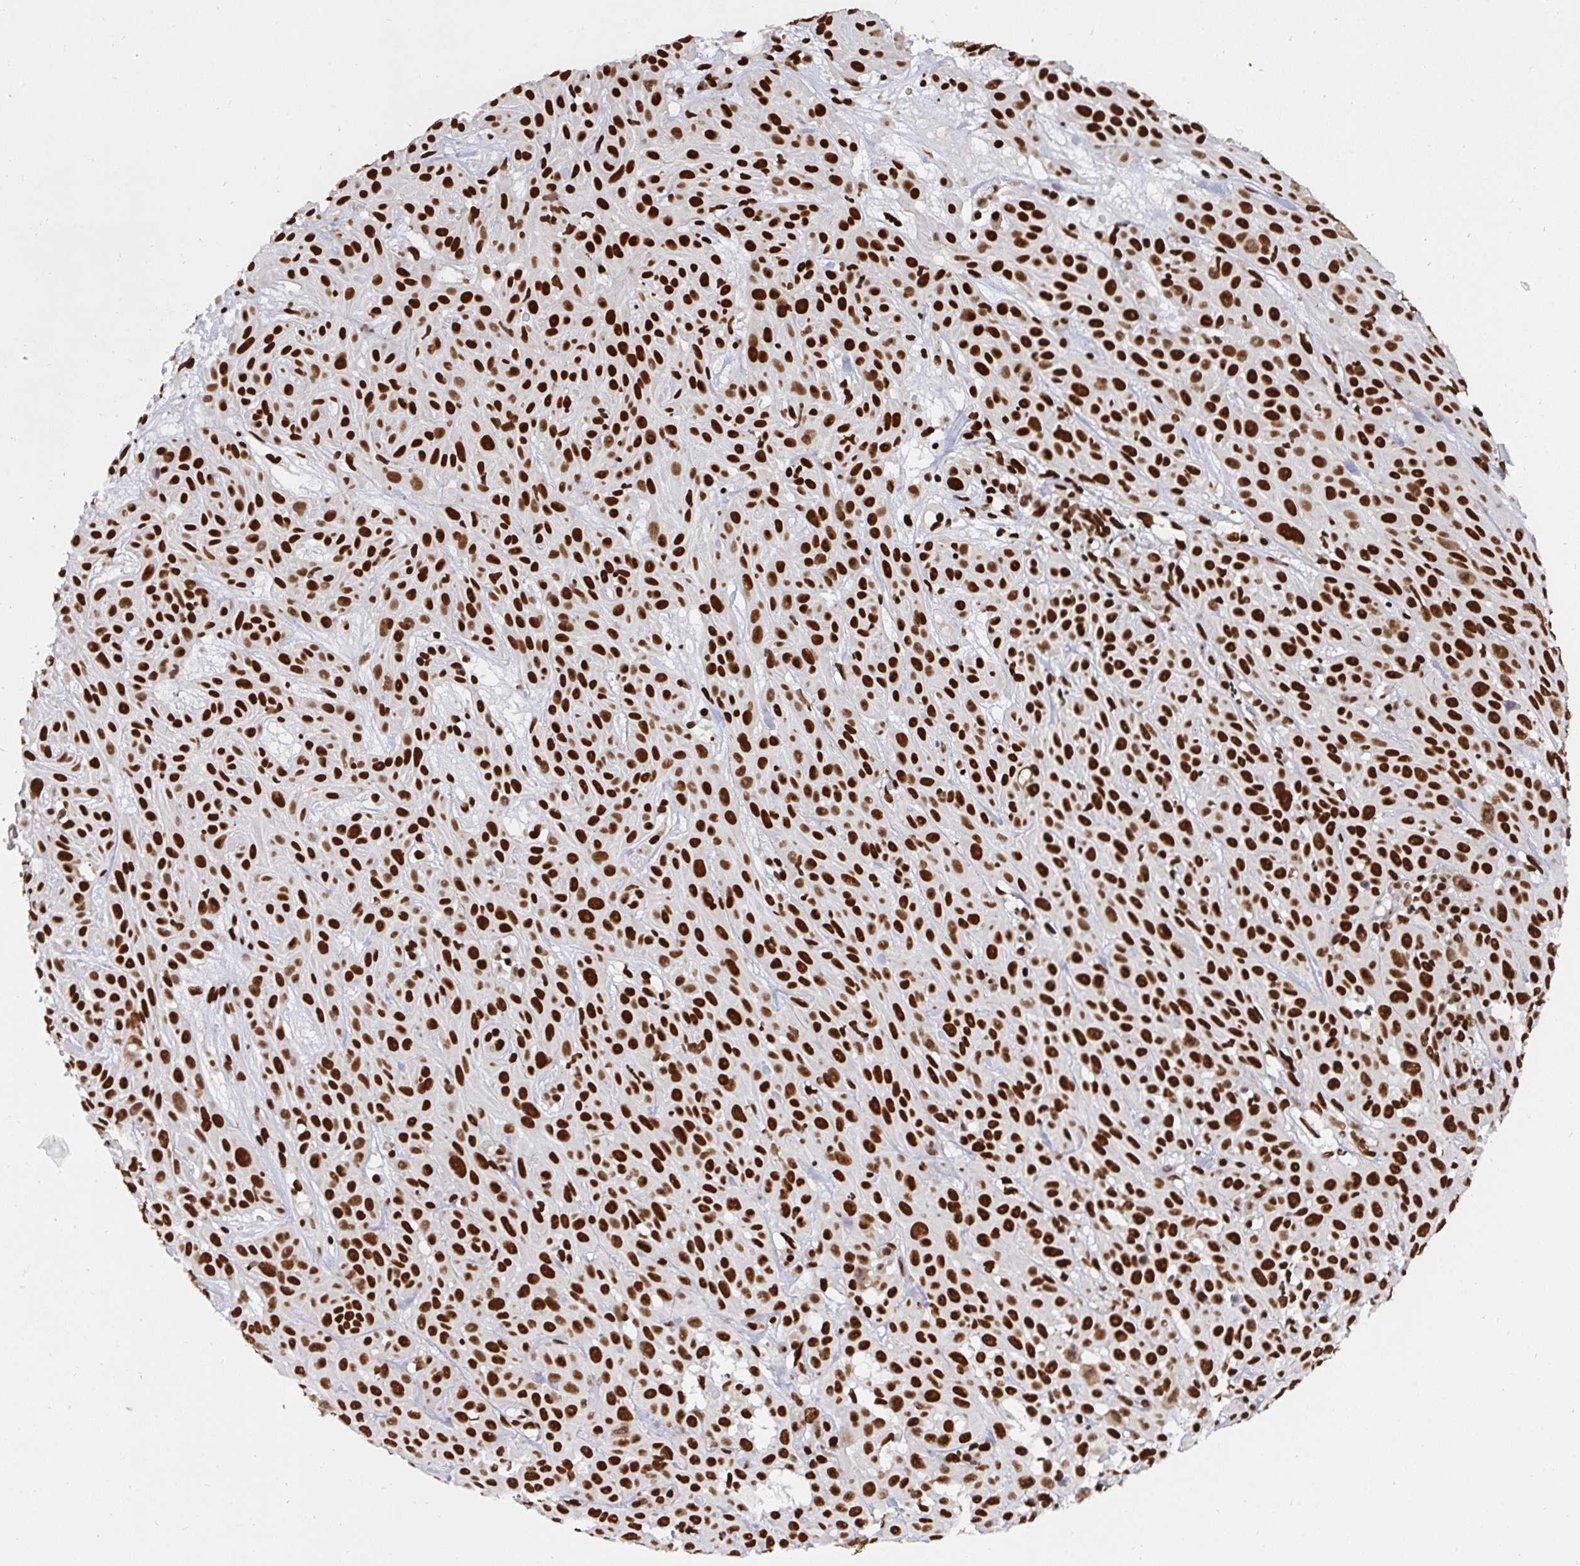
{"staining": {"intensity": "strong", "quantity": ">75%", "location": "nuclear"}, "tissue": "skin cancer", "cell_type": "Tumor cells", "image_type": "cancer", "snomed": [{"axis": "morphology", "description": "Squamous cell carcinoma, NOS"}, {"axis": "topography", "description": "Skin"}], "caption": "Human squamous cell carcinoma (skin) stained with a protein marker demonstrates strong staining in tumor cells.", "gene": "HNRNPL", "patient": {"sex": "male", "age": 82}}